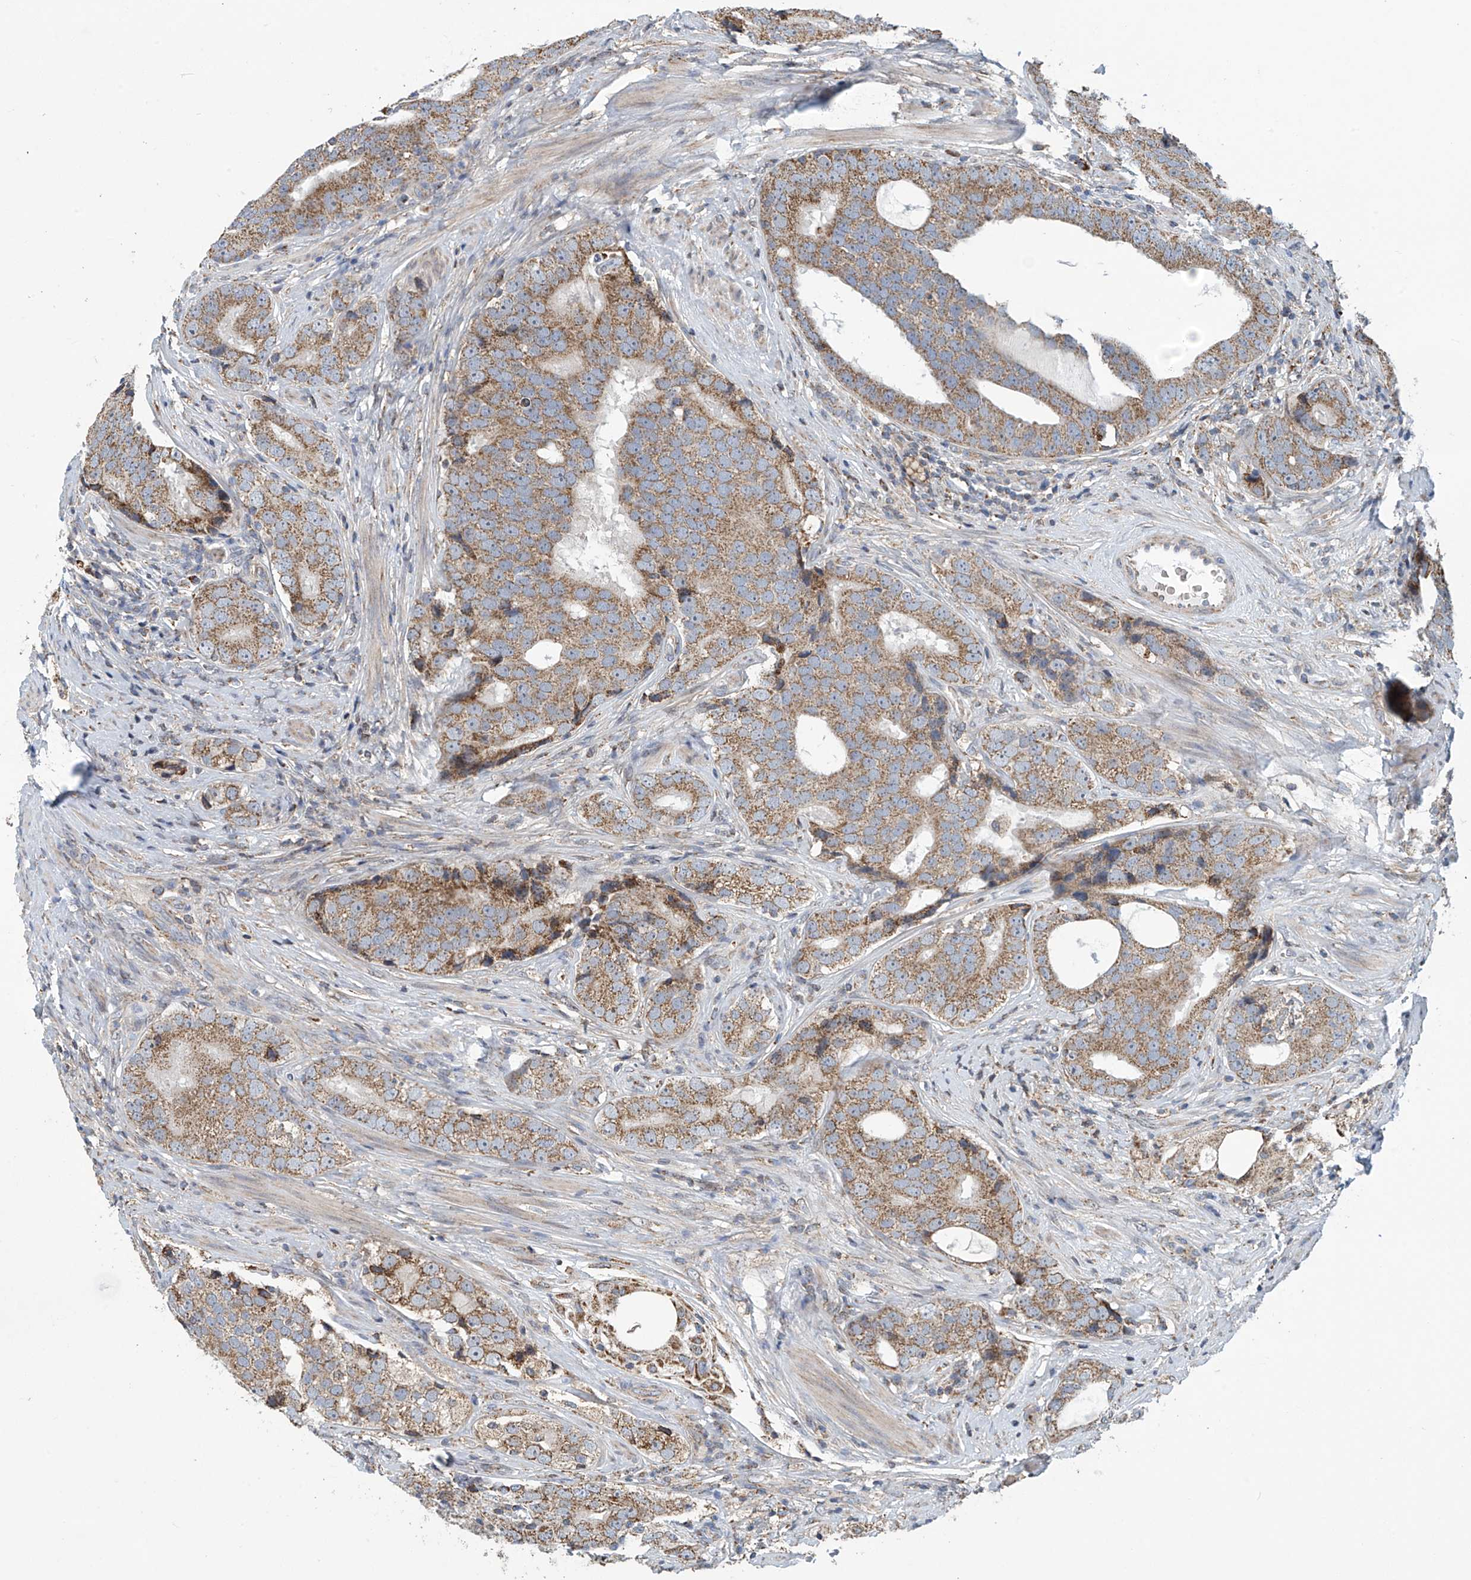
{"staining": {"intensity": "moderate", "quantity": ">75%", "location": "cytoplasmic/membranous"}, "tissue": "prostate cancer", "cell_type": "Tumor cells", "image_type": "cancer", "snomed": [{"axis": "morphology", "description": "Adenocarcinoma, High grade"}, {"axis": "topography", "description": "Prostate"}], "caption": "A brown stain highlights moderate cytoplasmic/membranous expression of a protein in human high-grade adenocarcinoma (prostate) tumor cells. The protein of interest is shown in brown color, while the nuclei are stained blue.", "gene": "COMMD1", "patient": {"sex": "male", "age": 56}}